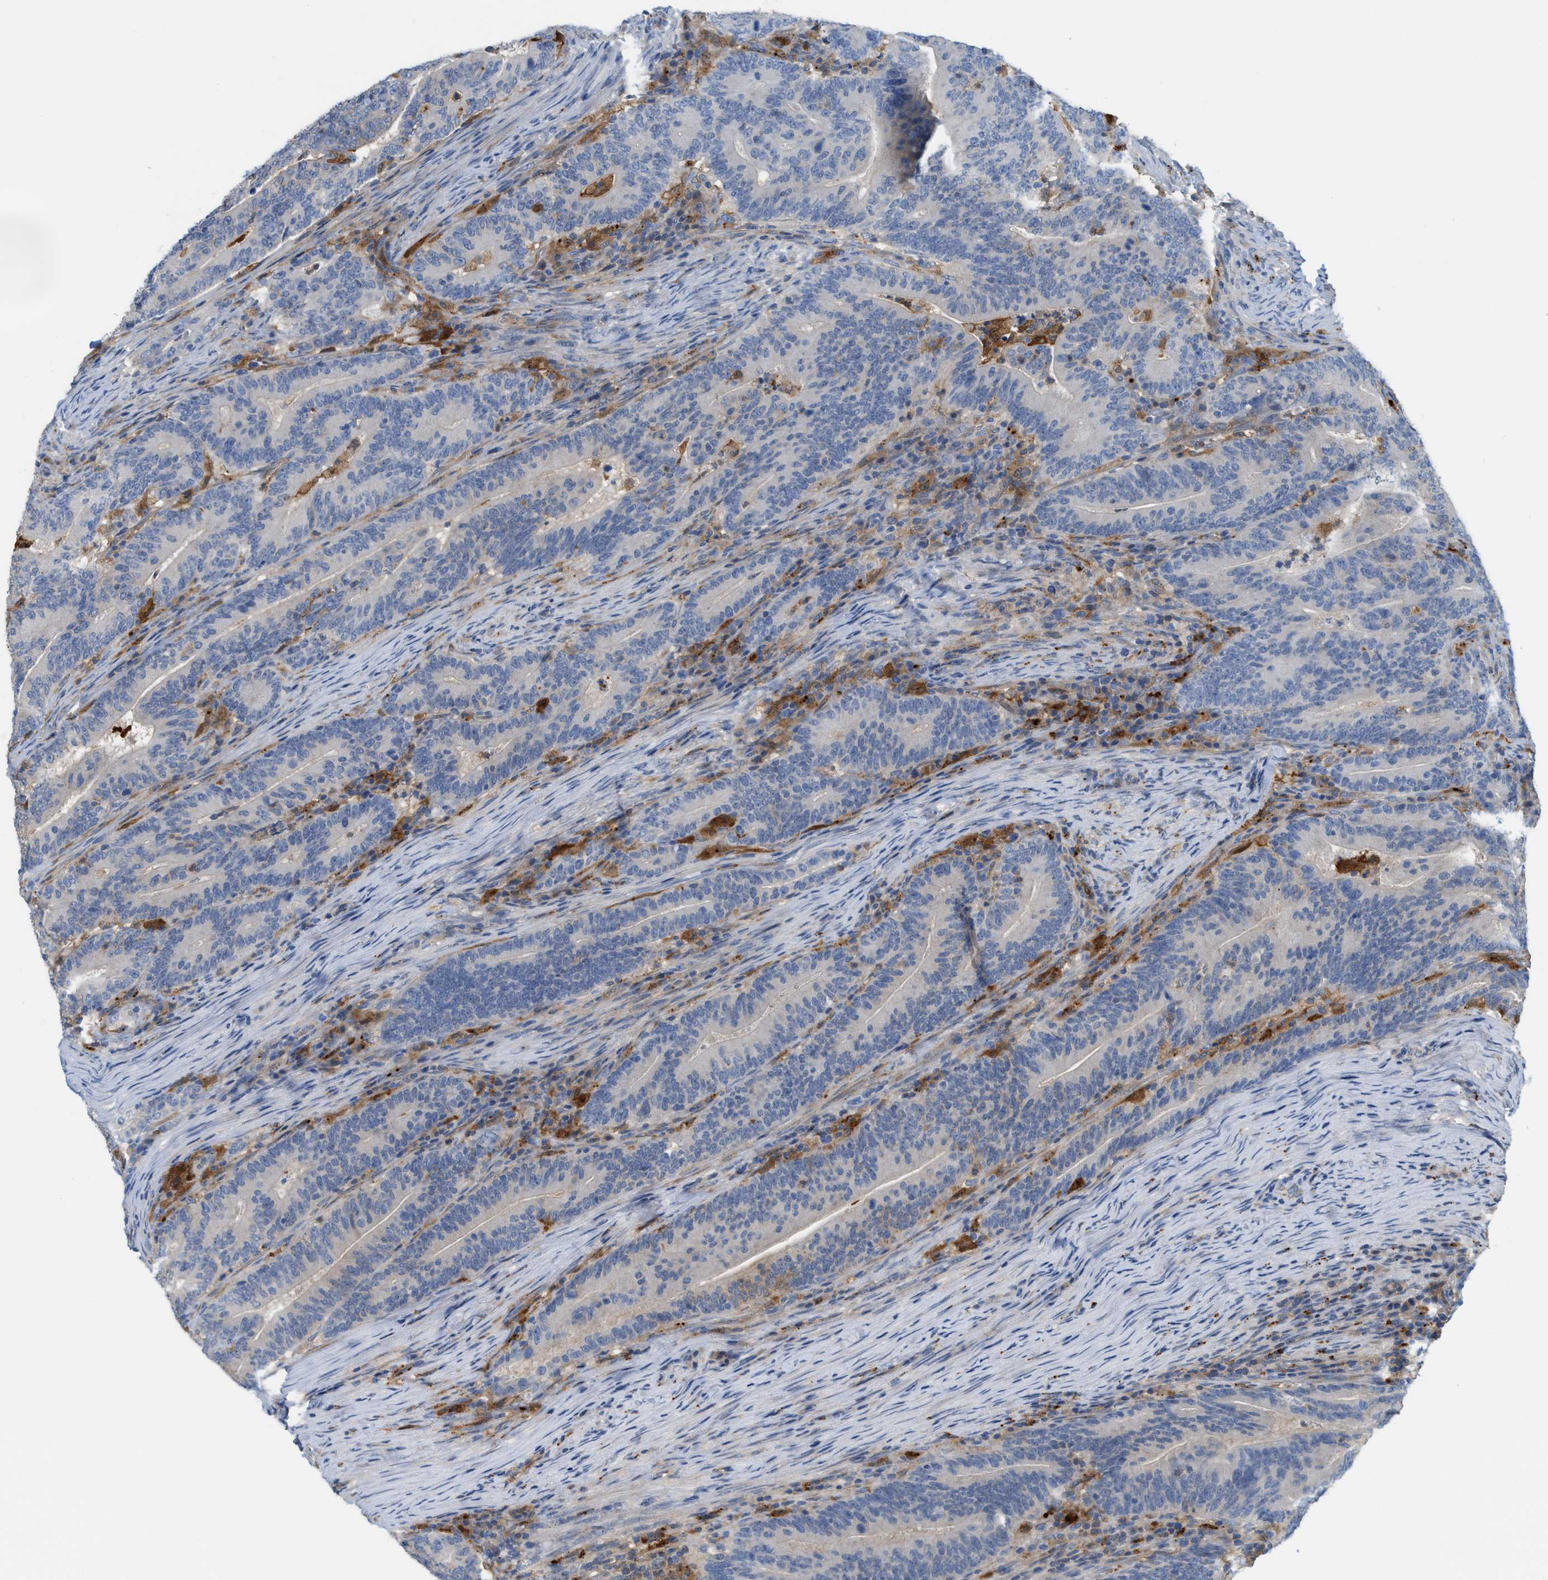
{"staining": {"intensity": "negative", "quantity": "none", "location": "none"}, "tissue": "colorectal cancer", "cell_type": "Tumor cells", "image_type": "cancer", "snomed": [{"axis": "morphology", "description": "Adenocarcinoma, NOS"}, {"axis": "topography", "description": "Colon"}], "caption": "High magnification brightfield microscopy of colorectal cancer stained with DAB (brown) and counterstained with hematoxylin (blue): tumor cells show no significant expression.", "gene": "CSTB", "patient": {"sex": "female", "age": 66}}